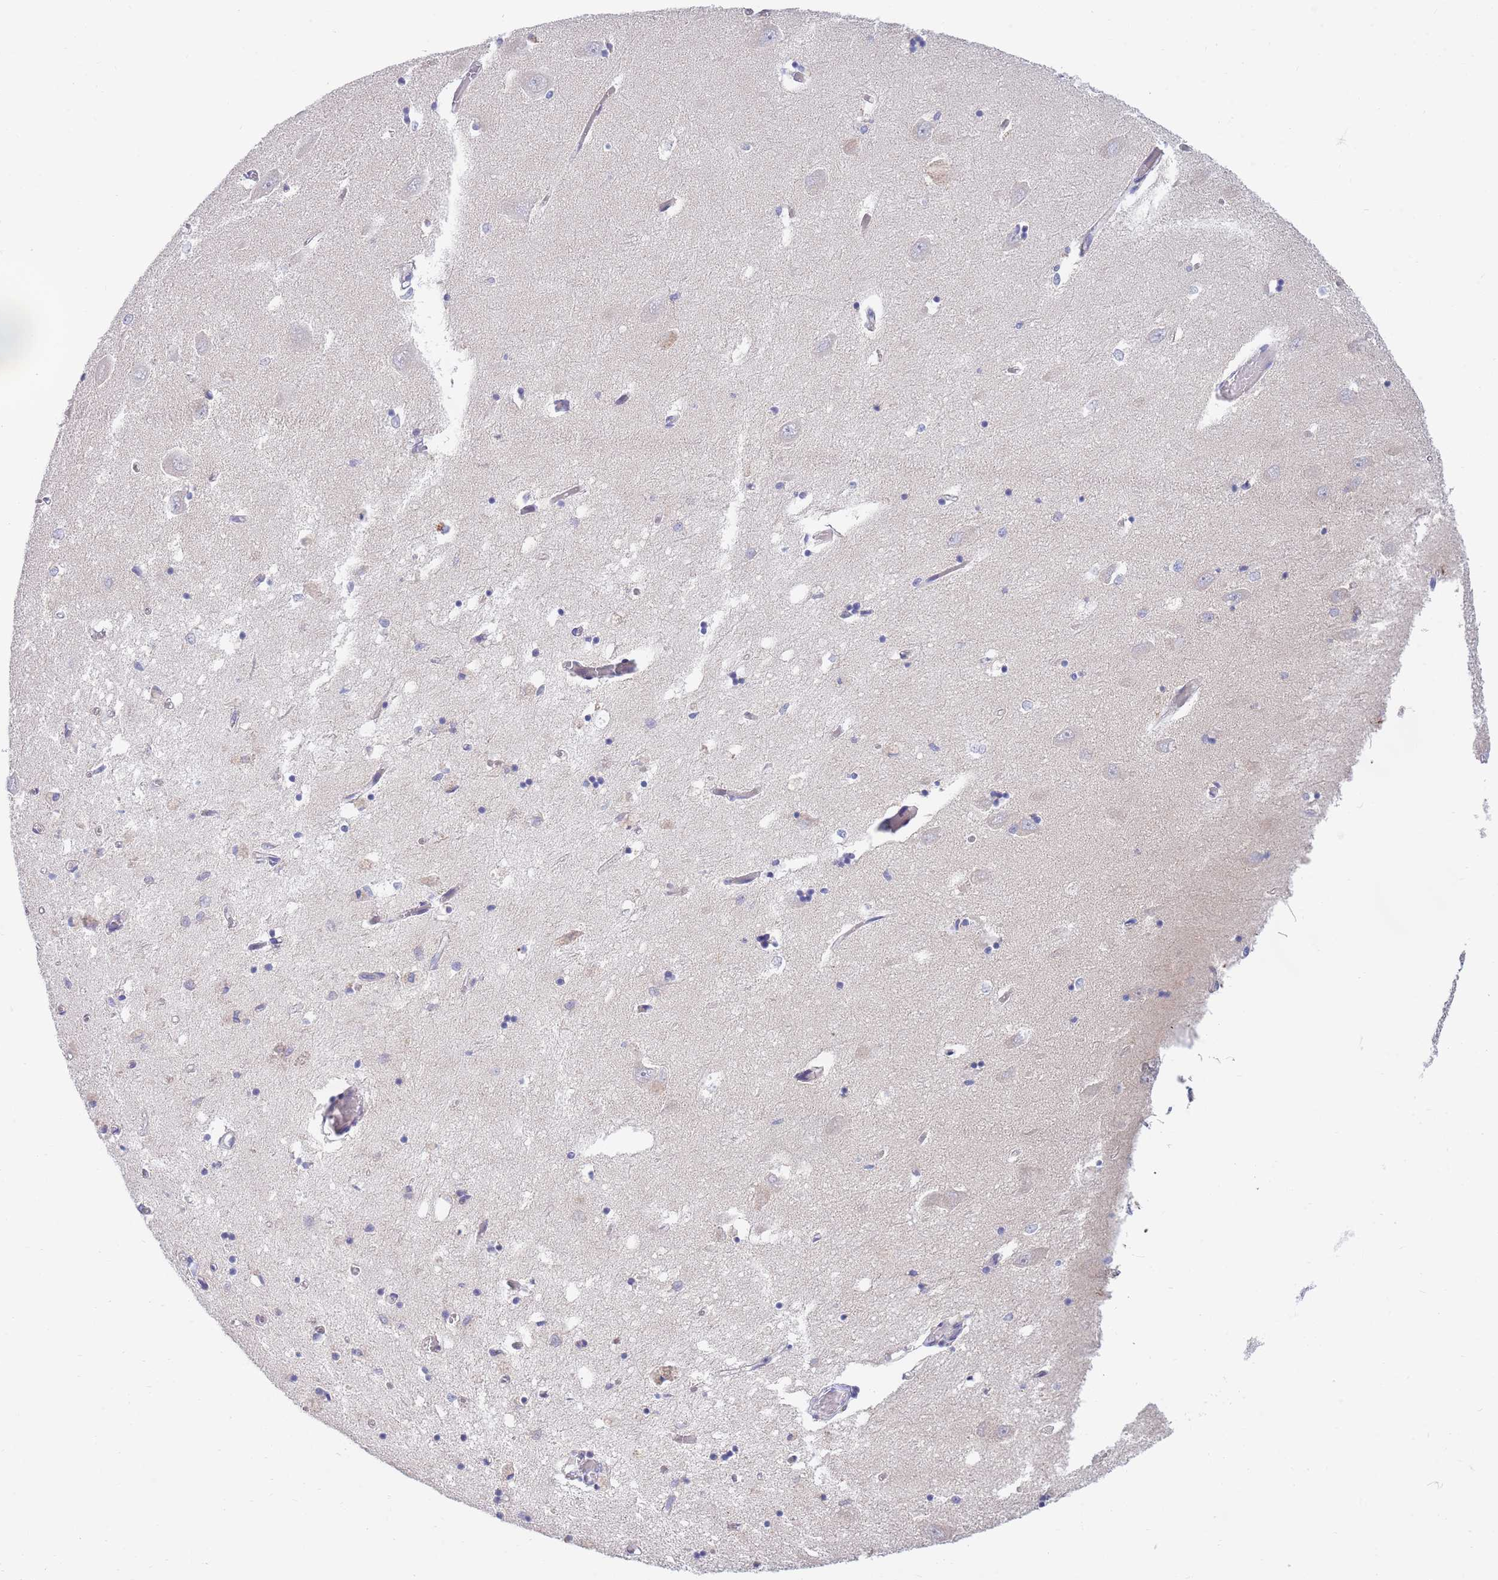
{"staining": {"intensity": "negative", "quantity": "none", "location": "none"}, "tissue": "hippocampus", "cell_type": "Glial cells", "image_type": "normal", "snomed": [{"axis": "morphology", "description": "Normal tissue, NOS"}, {"axis": "topography", "description": "Hippocampus"}], "caption": "DAB (3,3'-diaminobenzidine) immunohistochemical staining of unremarkable hippocampus reveals no significant positivity in glial cells. (IHC, brightfield microscopy, high magnification).", "gene": "EMC8", "patient": {"sex": "male", "age": 70}}